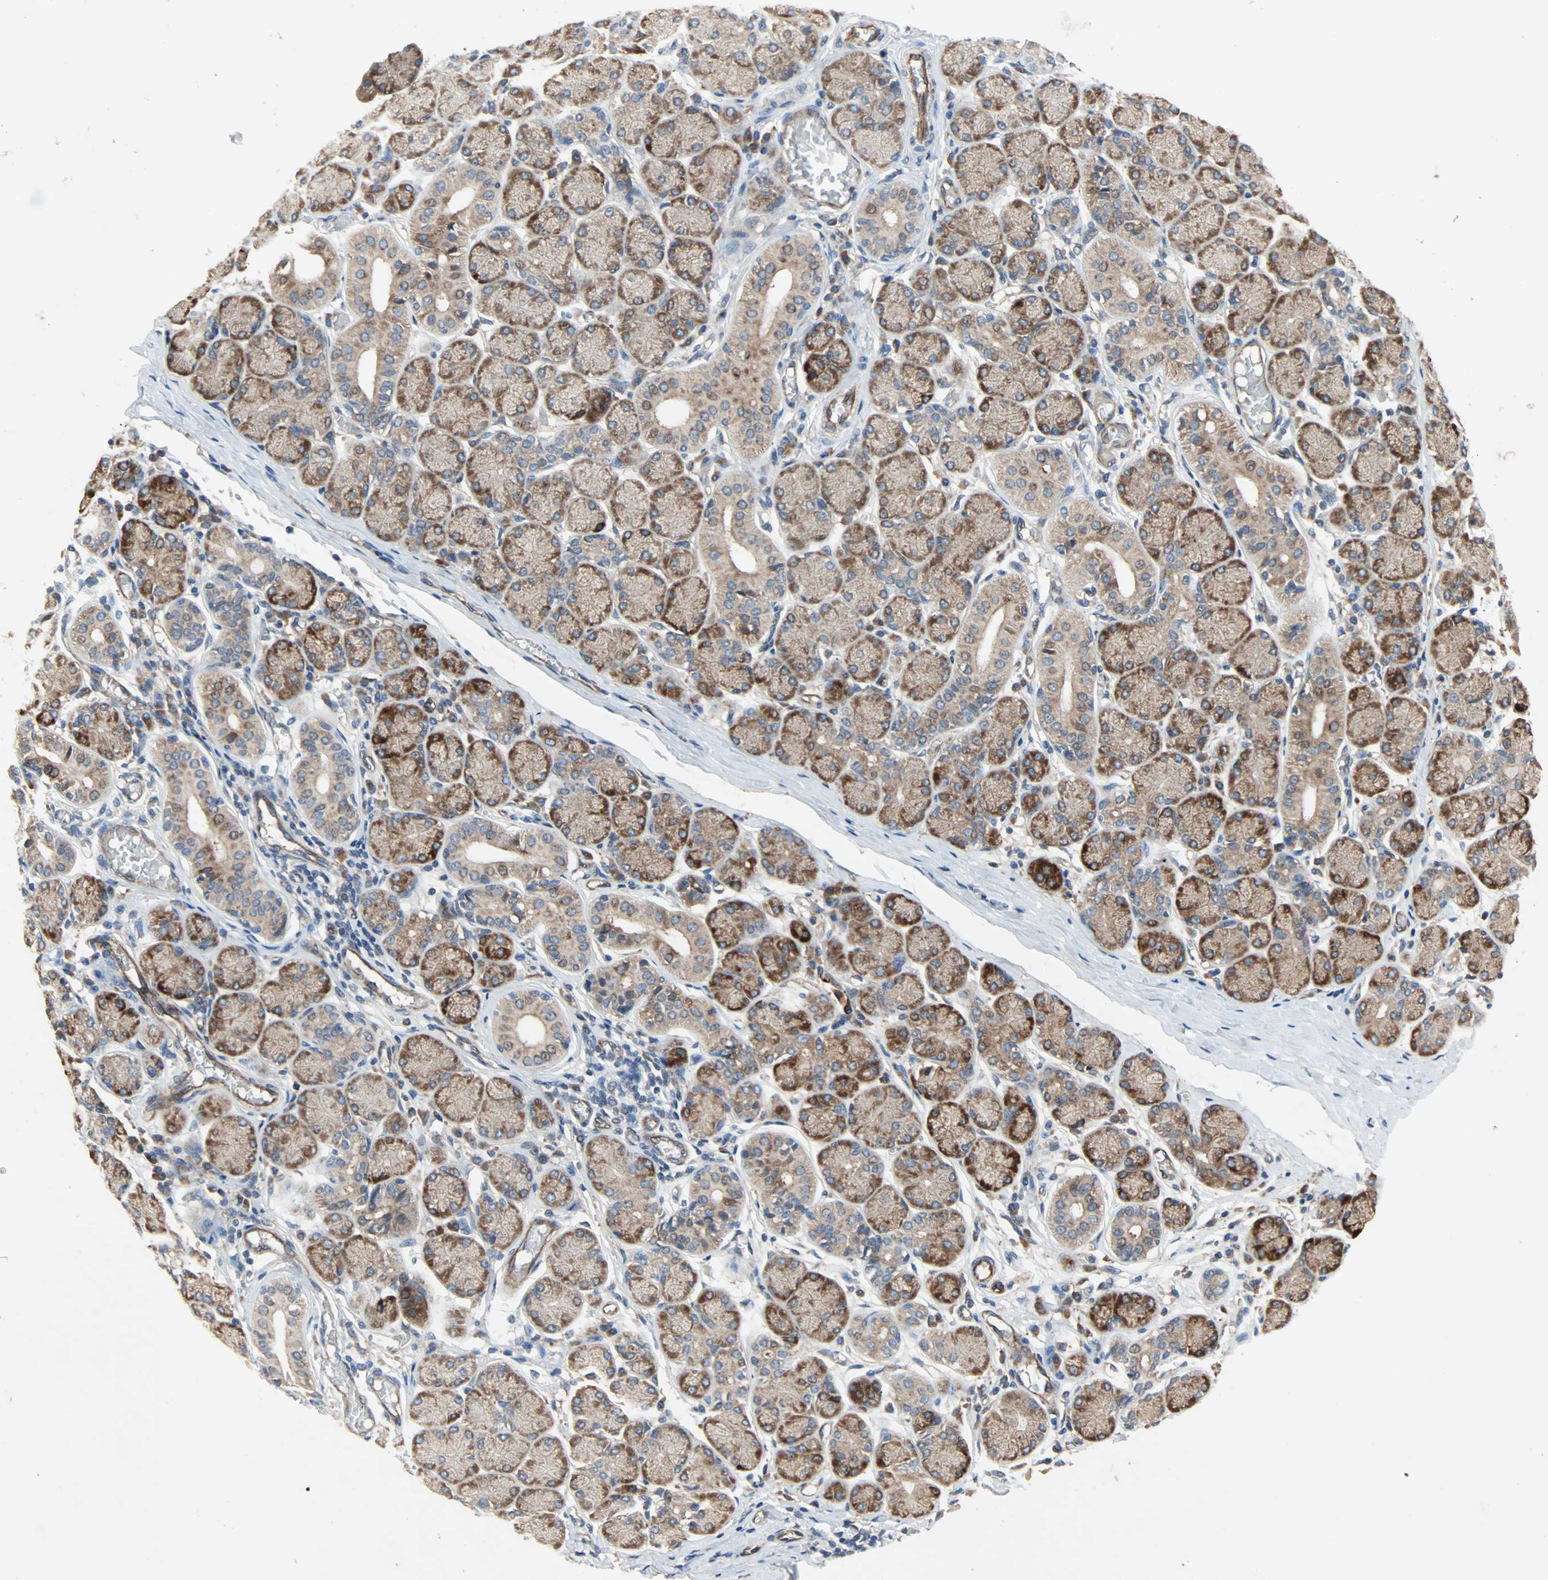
{"staining": {"intensity": "strong", "quantity": ">75%", "location": "cytoplasmic/membranous"}, "tissue": "salivary gland", "cell_type": "Glandular cells", "image_type": "normal", "snomed": [{"axis": "morphology", "description": "Normal tissue, NOS"}, {"axis": "topography", "description": "Salivary gland"}], "caption": "Benign salivary gland shows strong cytoplasmic/membranous expression in about >75% of glandular cells.", "gene": "XYLT1", "patient": {"sex": "female", "age": 24}}